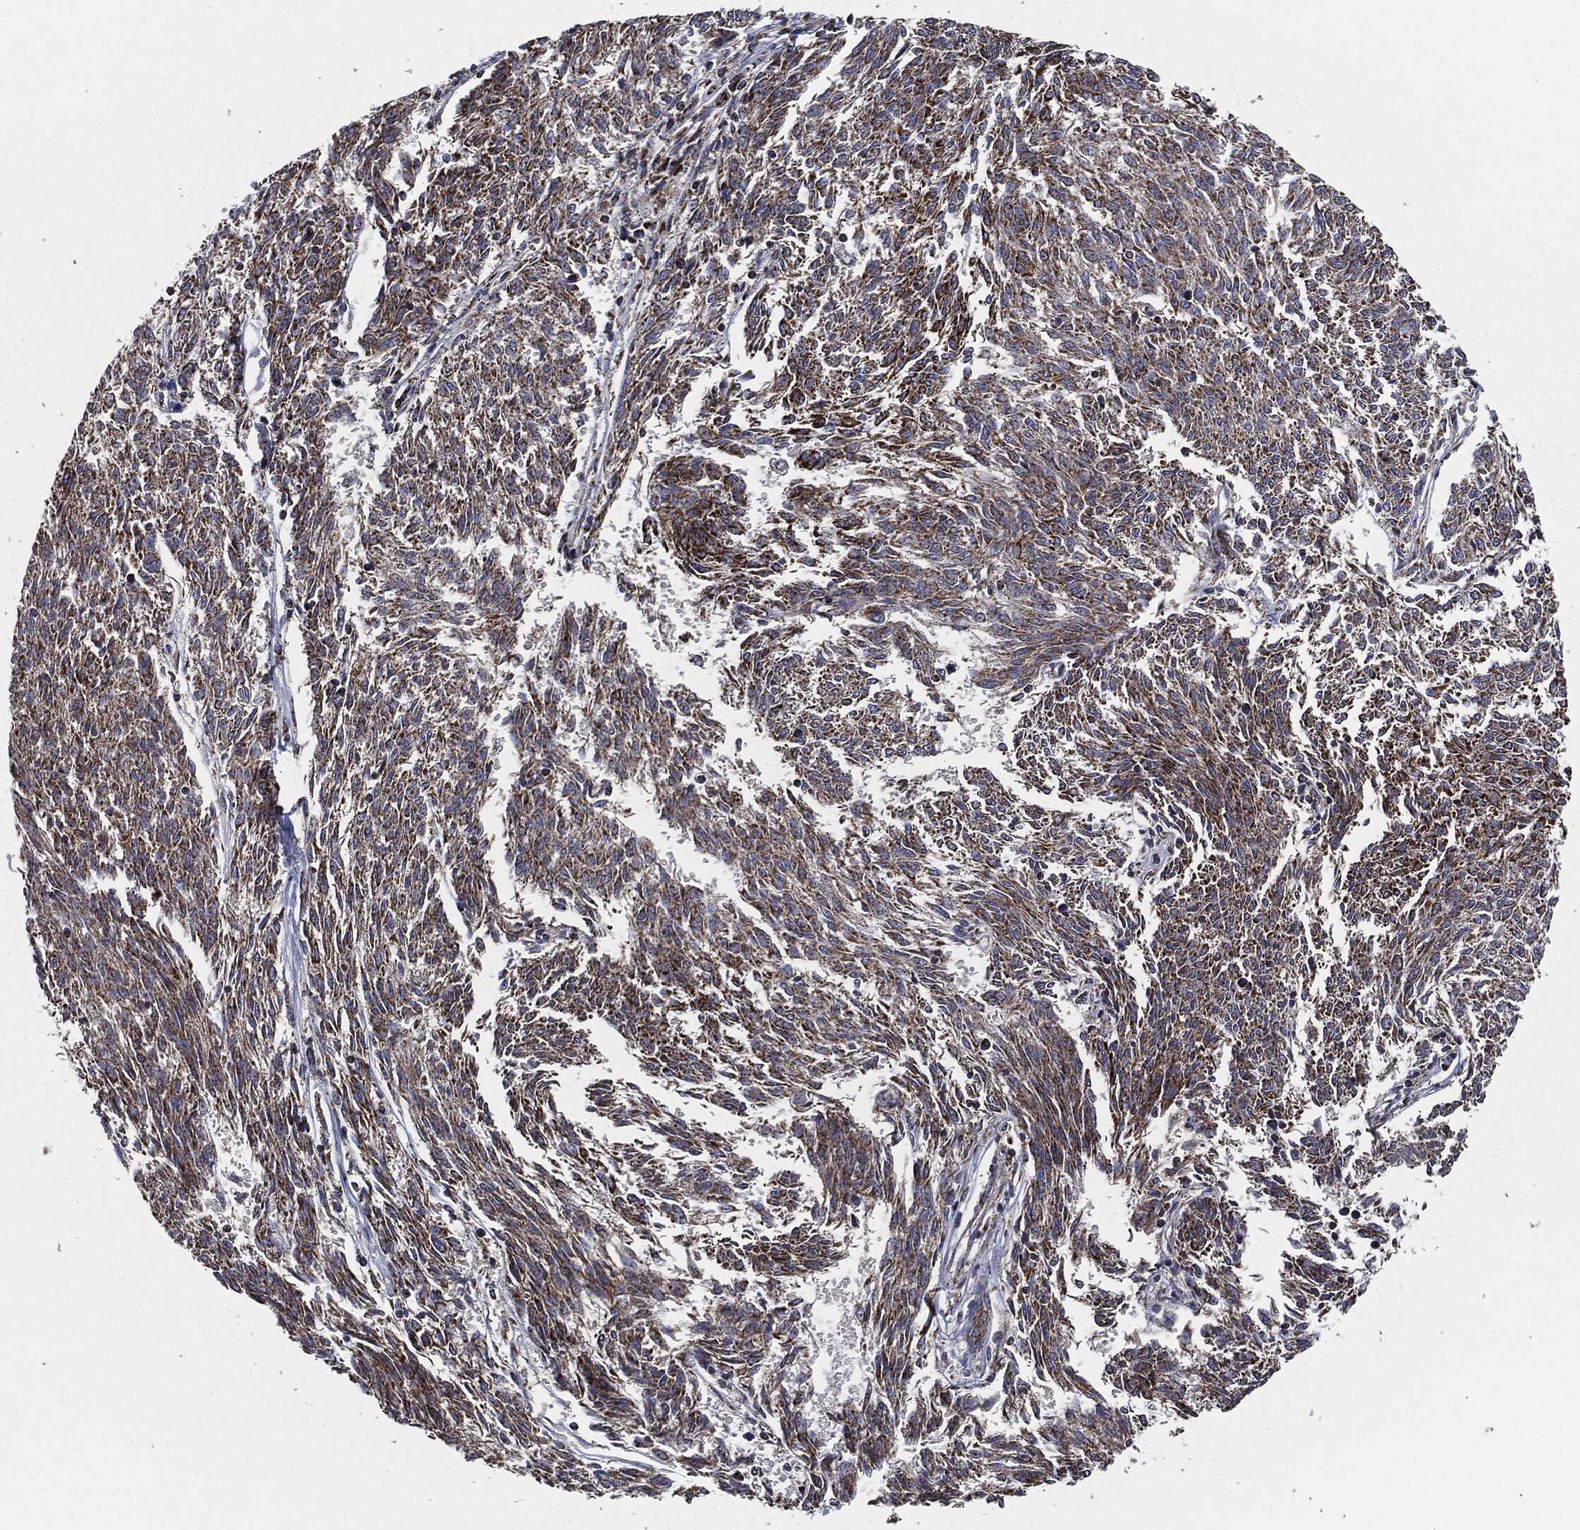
{"staining": {"intensity": "moderate", "quantity": ">75%", "location": "cytoplasmic/membranous"}, "tissue": "melanoma", "cell_type": "Tumor cells", "image_type": "cancer", "snomed": [{"axis": "morphology", "description": "Malignant melanoma, NOS"}, {"axis": "topography", "description": "Skin"}], "caption": "Tumor cells exhibit moderate cytoplasmic/membranous positivity in approximately >75% of cells in melanoma. (brown staining indicates protein expression, while blue staining denotes nuclei).", "gene": "NDUFV2", "patient": {"sex": "female", "age": 72}}